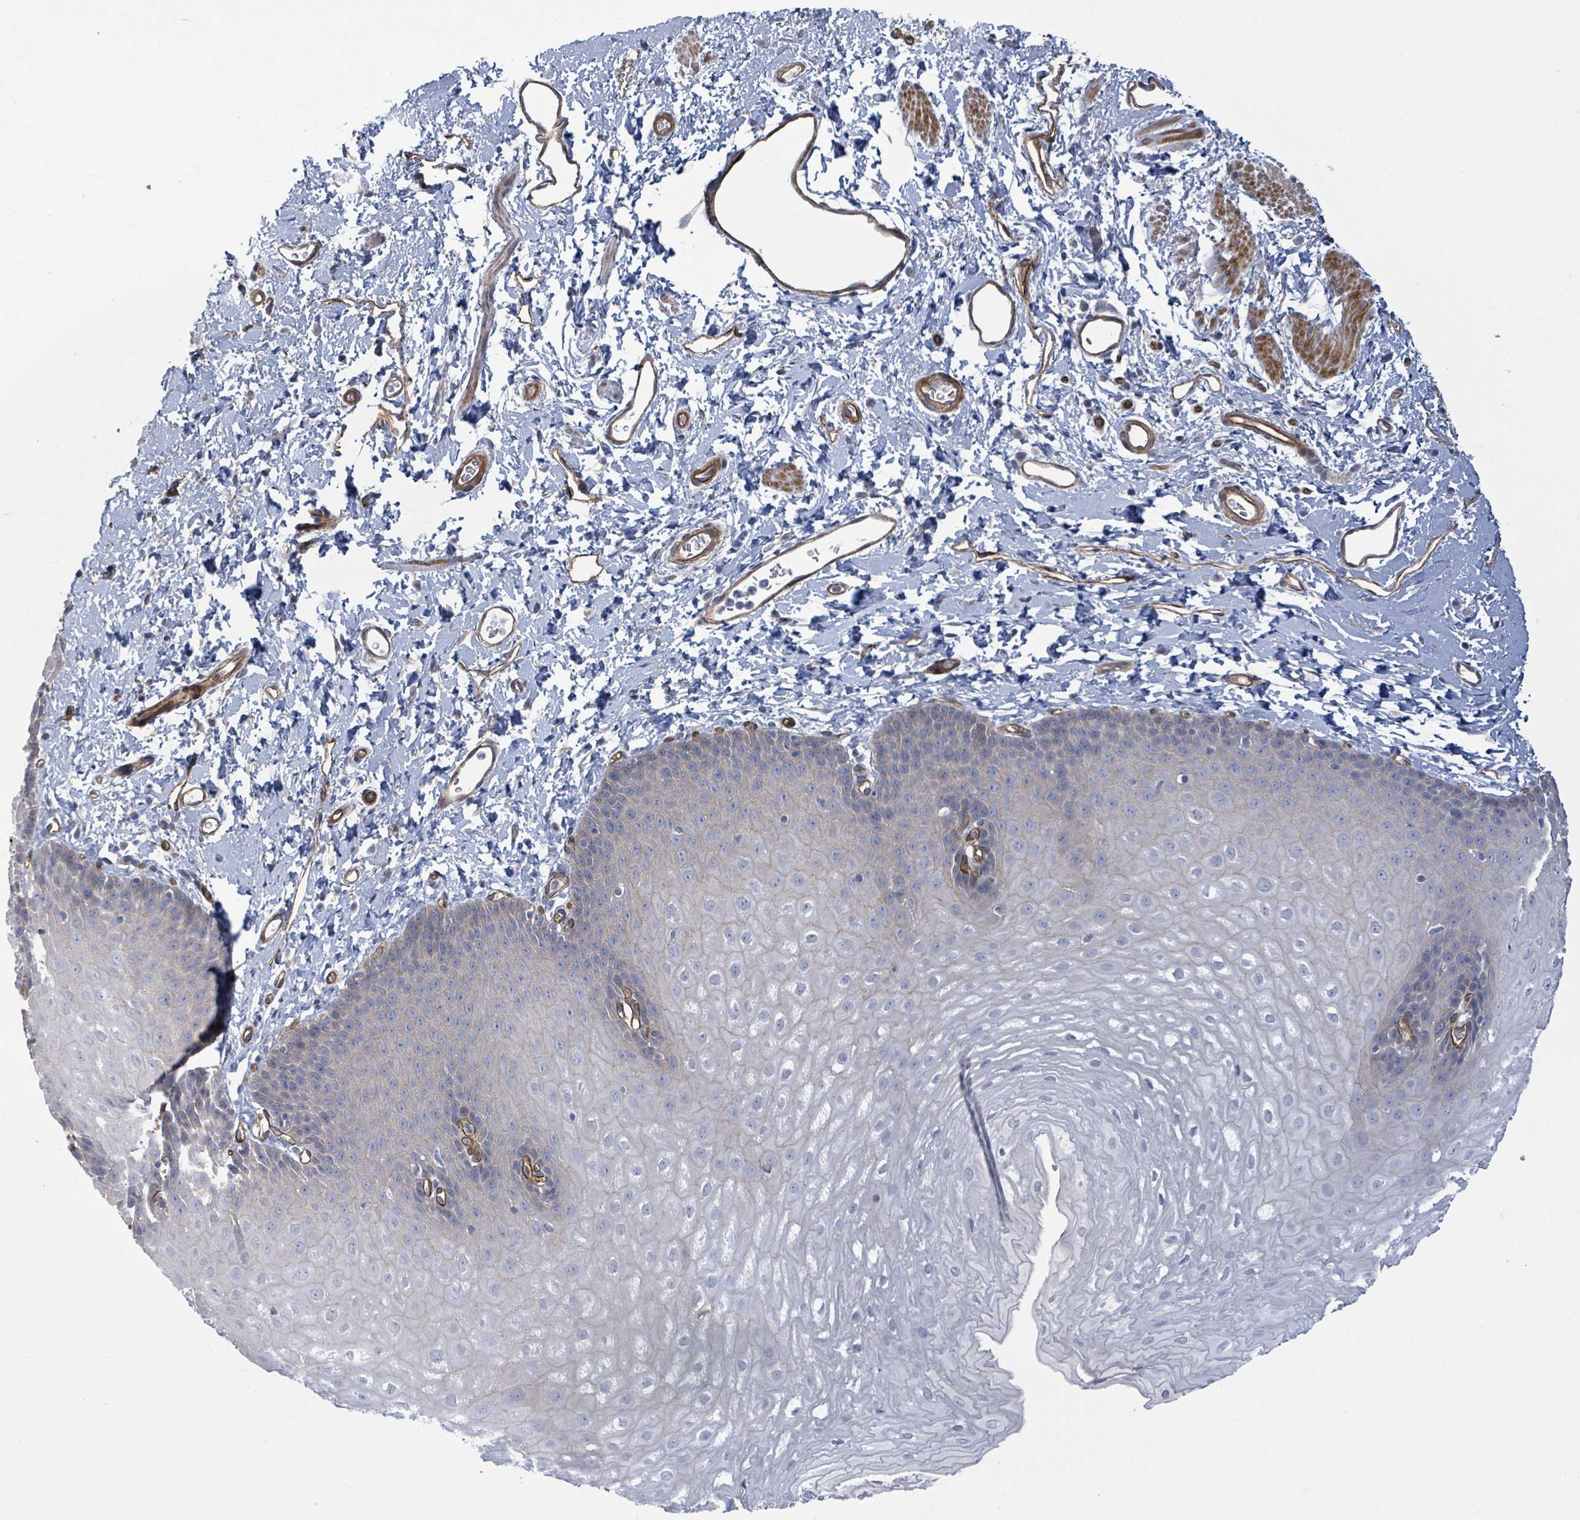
{"staining": {"intensity": "negative", "quantity": "none", "location": "none"}, "tissue": "esophagus", "cell_type": "Squamous epithelial cells", "image_type": "normal", "snomed": [{"axis": "morphology", "description": "Normal tissue, NOS"}, {"axis": "topography", "description": "Esophagus"}], "caption": "Micrograph shows no protein positivity in squamous epithelial cells of normal esophagus.", "gene": "KANK3", "patient": {"sex": "male", "age": 70}}